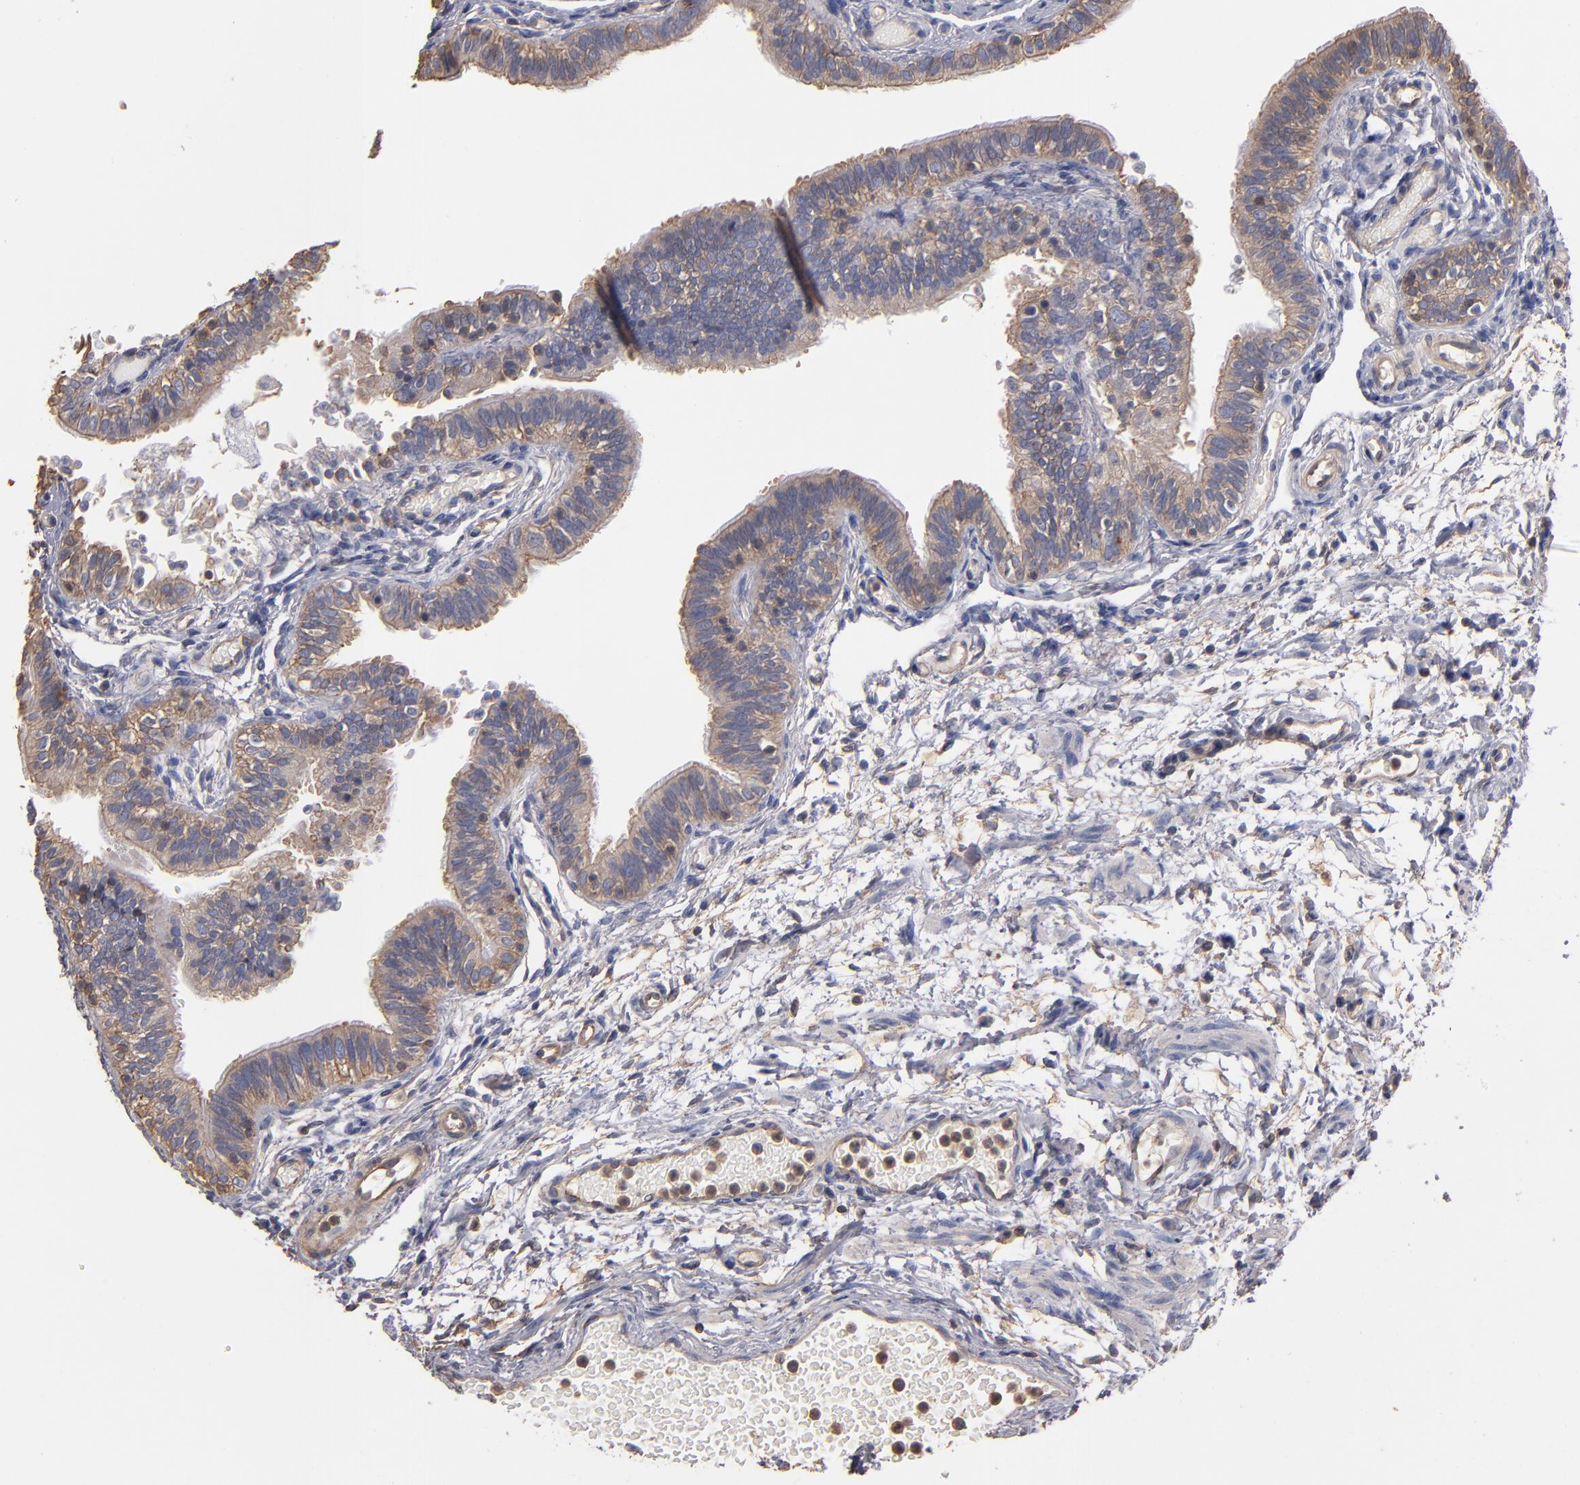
{"staining": {"intensity": "weak", "quantity": ">75%", "location": "cytoplasmic/membranous"}, "tissue": "fallopian tube", "cell_type": "Glandular cells", "image_type": "normal", "snomed": [{"axis": "morphology", "description": "Normal tissue, NOS"}, {"axis": "morphology", "description": "Dermoid, NOS"}, {"axis": "topography", "description": "Fallopian tube"}], "caption": "DAB (3,3'-diaminobenzidine) immunohistochemical staining of unremarkable fallopian tube reveals weak cytoplasmic/membranous protein staining in about >75% of glandular cells.", "gene": "ESYT2", "patient": {"sex": "female", "age": 33}}